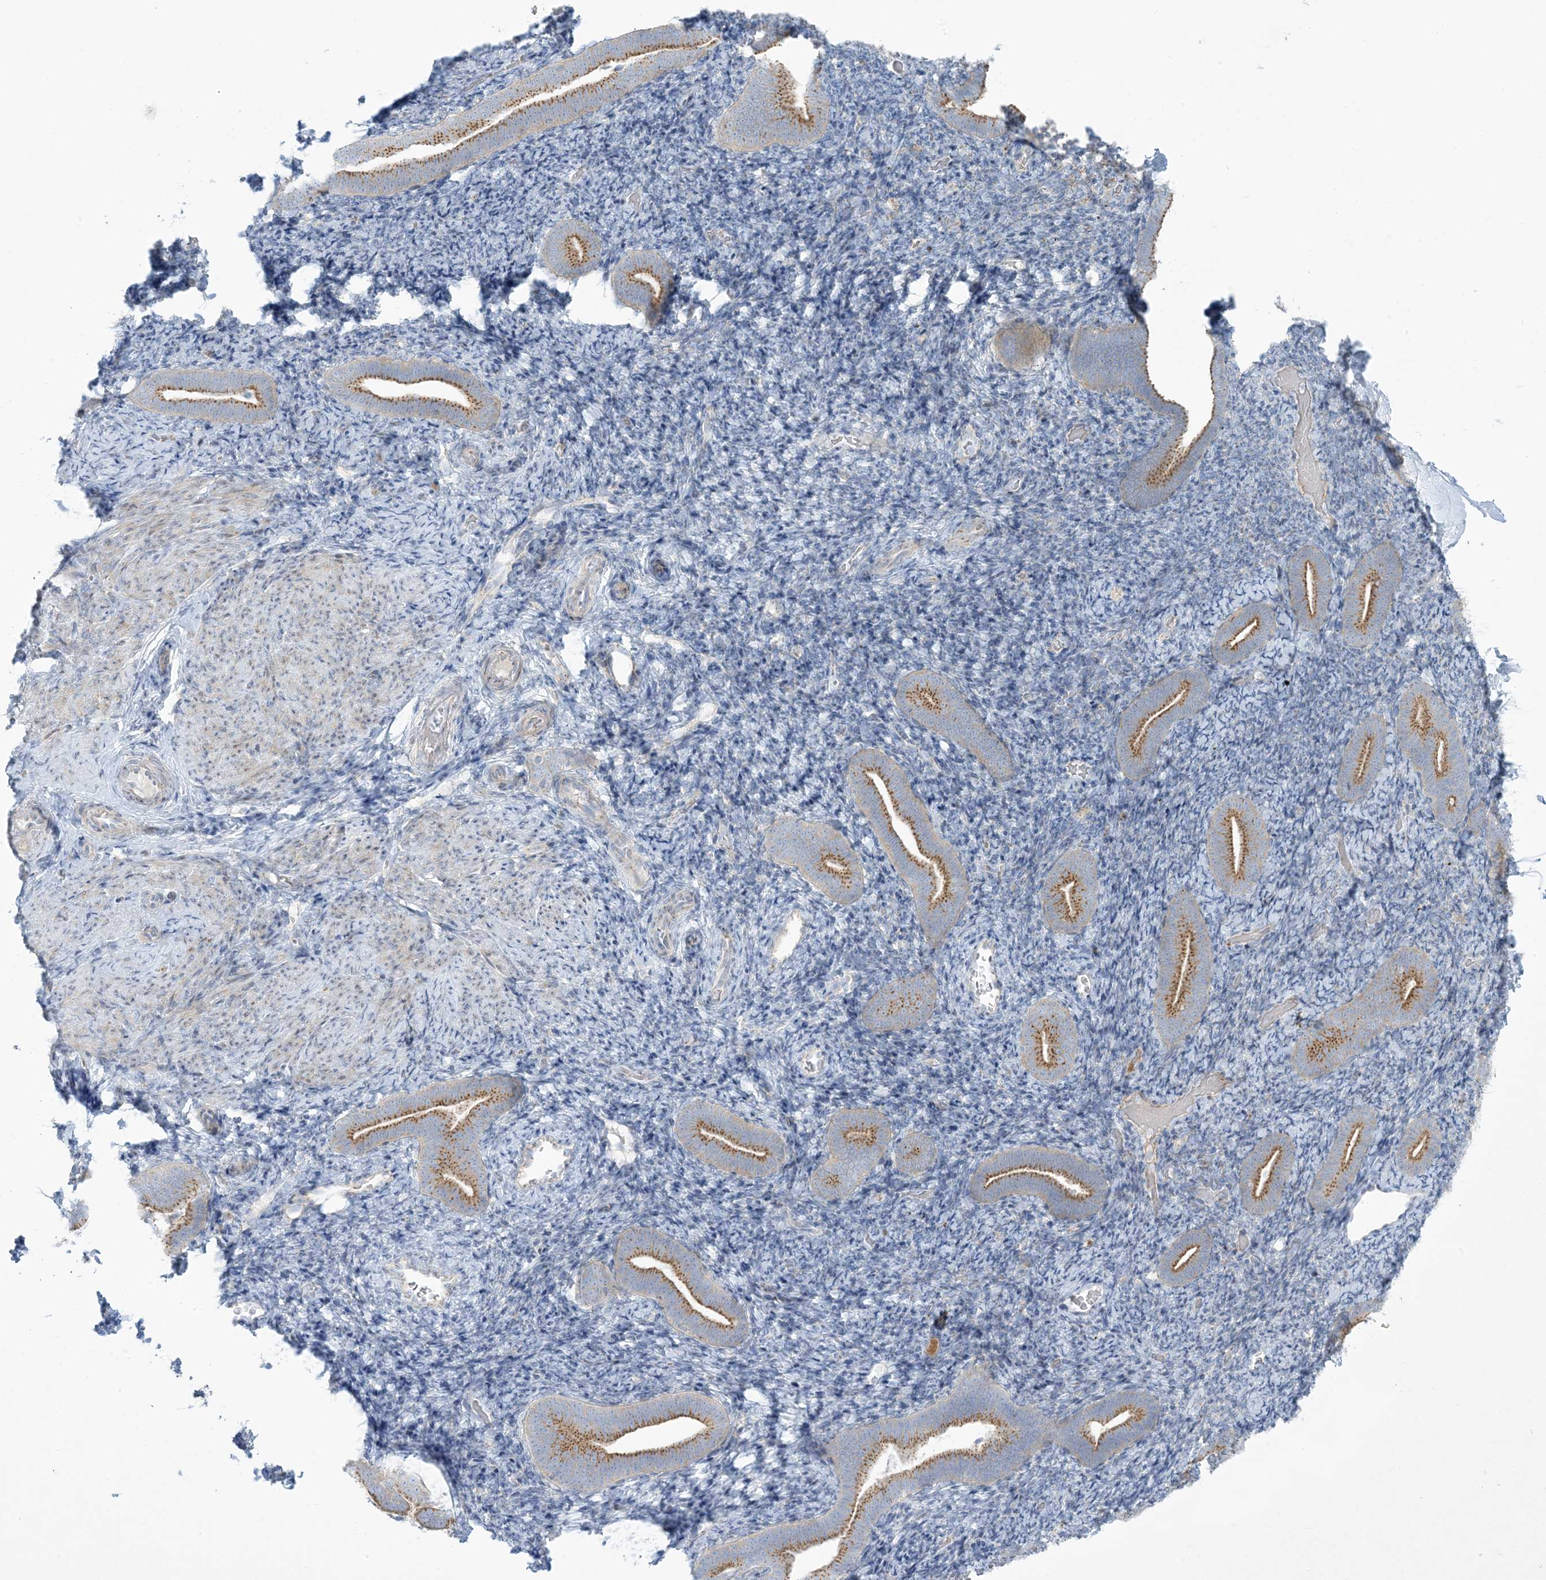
{"staining": {"intensity": "negative", "quantity": "none", "location": "none"}, "tissue": "endometrium", "cell_type": "Cells in endometrial stroma", "image_type": "normal", "snomed": [{"axis": "morphology", "description": "Normal tissue, NOS"}, {"axis": "topography", "description": "Endometrium"}], "caption": "Immunohistochemistry image of benign endometrium: endometrium stained with DAB shows no significant protein expression in cells in endometrial stroma. (Immunohistochemistry, brightfield microscopy, high magnification).", "gene": "AFTPH", "patient": {"sex": "female", "age": 51}}